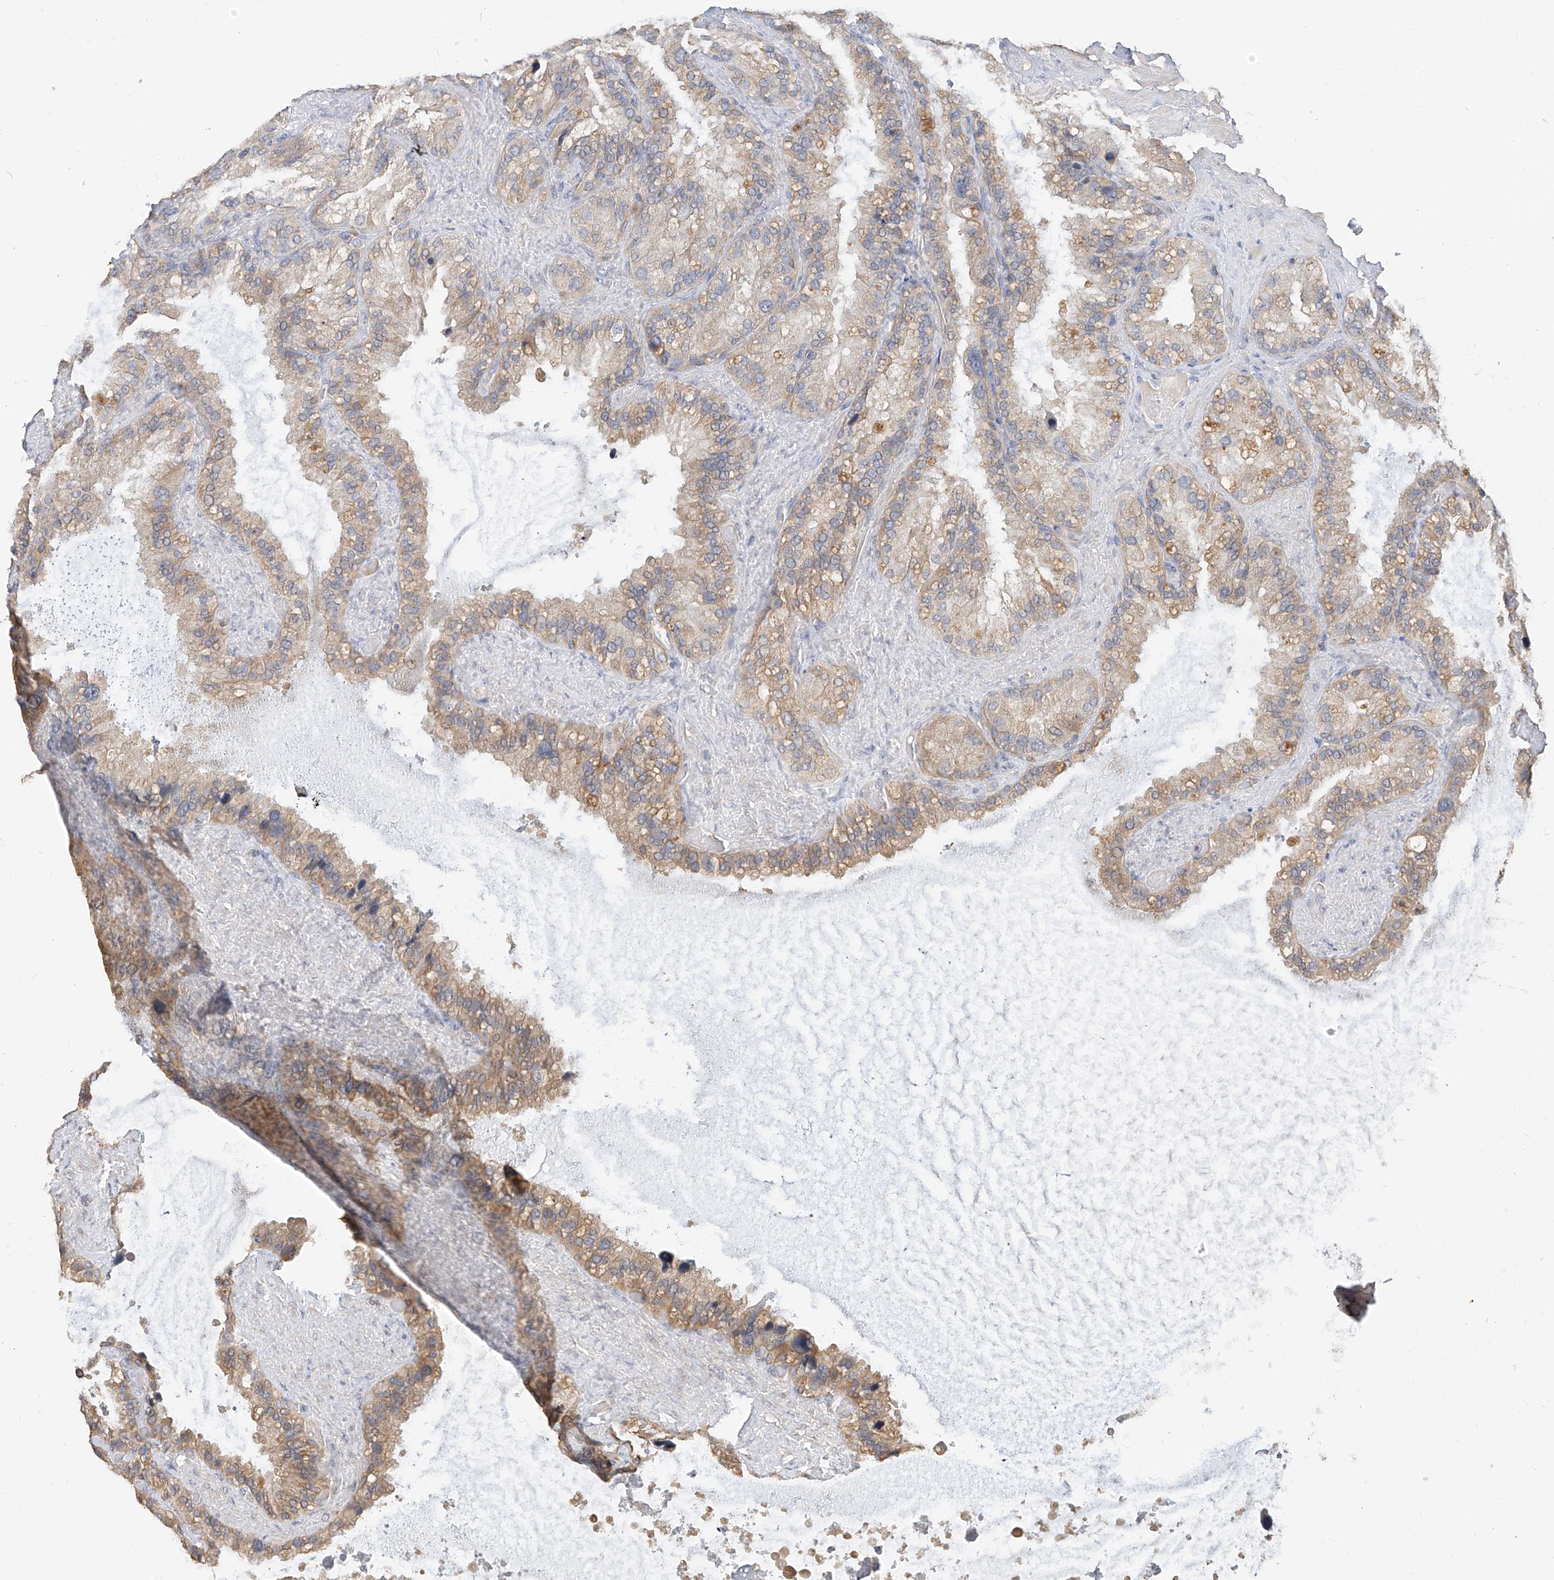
{"staining": {"intensity": "moderate", "quantity": ">75%", "location": "cytoplasmic/membranous"}, "tissue": "seminal vesicle", "cell_type": "Glandular cells", "image_type": "normal", "snomed": [{"axis": "morphology", "description": "Normal tissue, NOS"}, {"axis": "topography", "description": "Prostate"}, {"axis": "topography", "description": "Seminal veicle"}], "caption": "Immunohistochemistry (IHC) photomicrograph of normal human seminal vesicle stained for a protein (brown), which demonstrates medium levels of moderate cytoplasmic/membranous expression in approximately >75% of glandular cells.", "gene": "OFD1", "patient": {"sex": "male", "age": 68}}